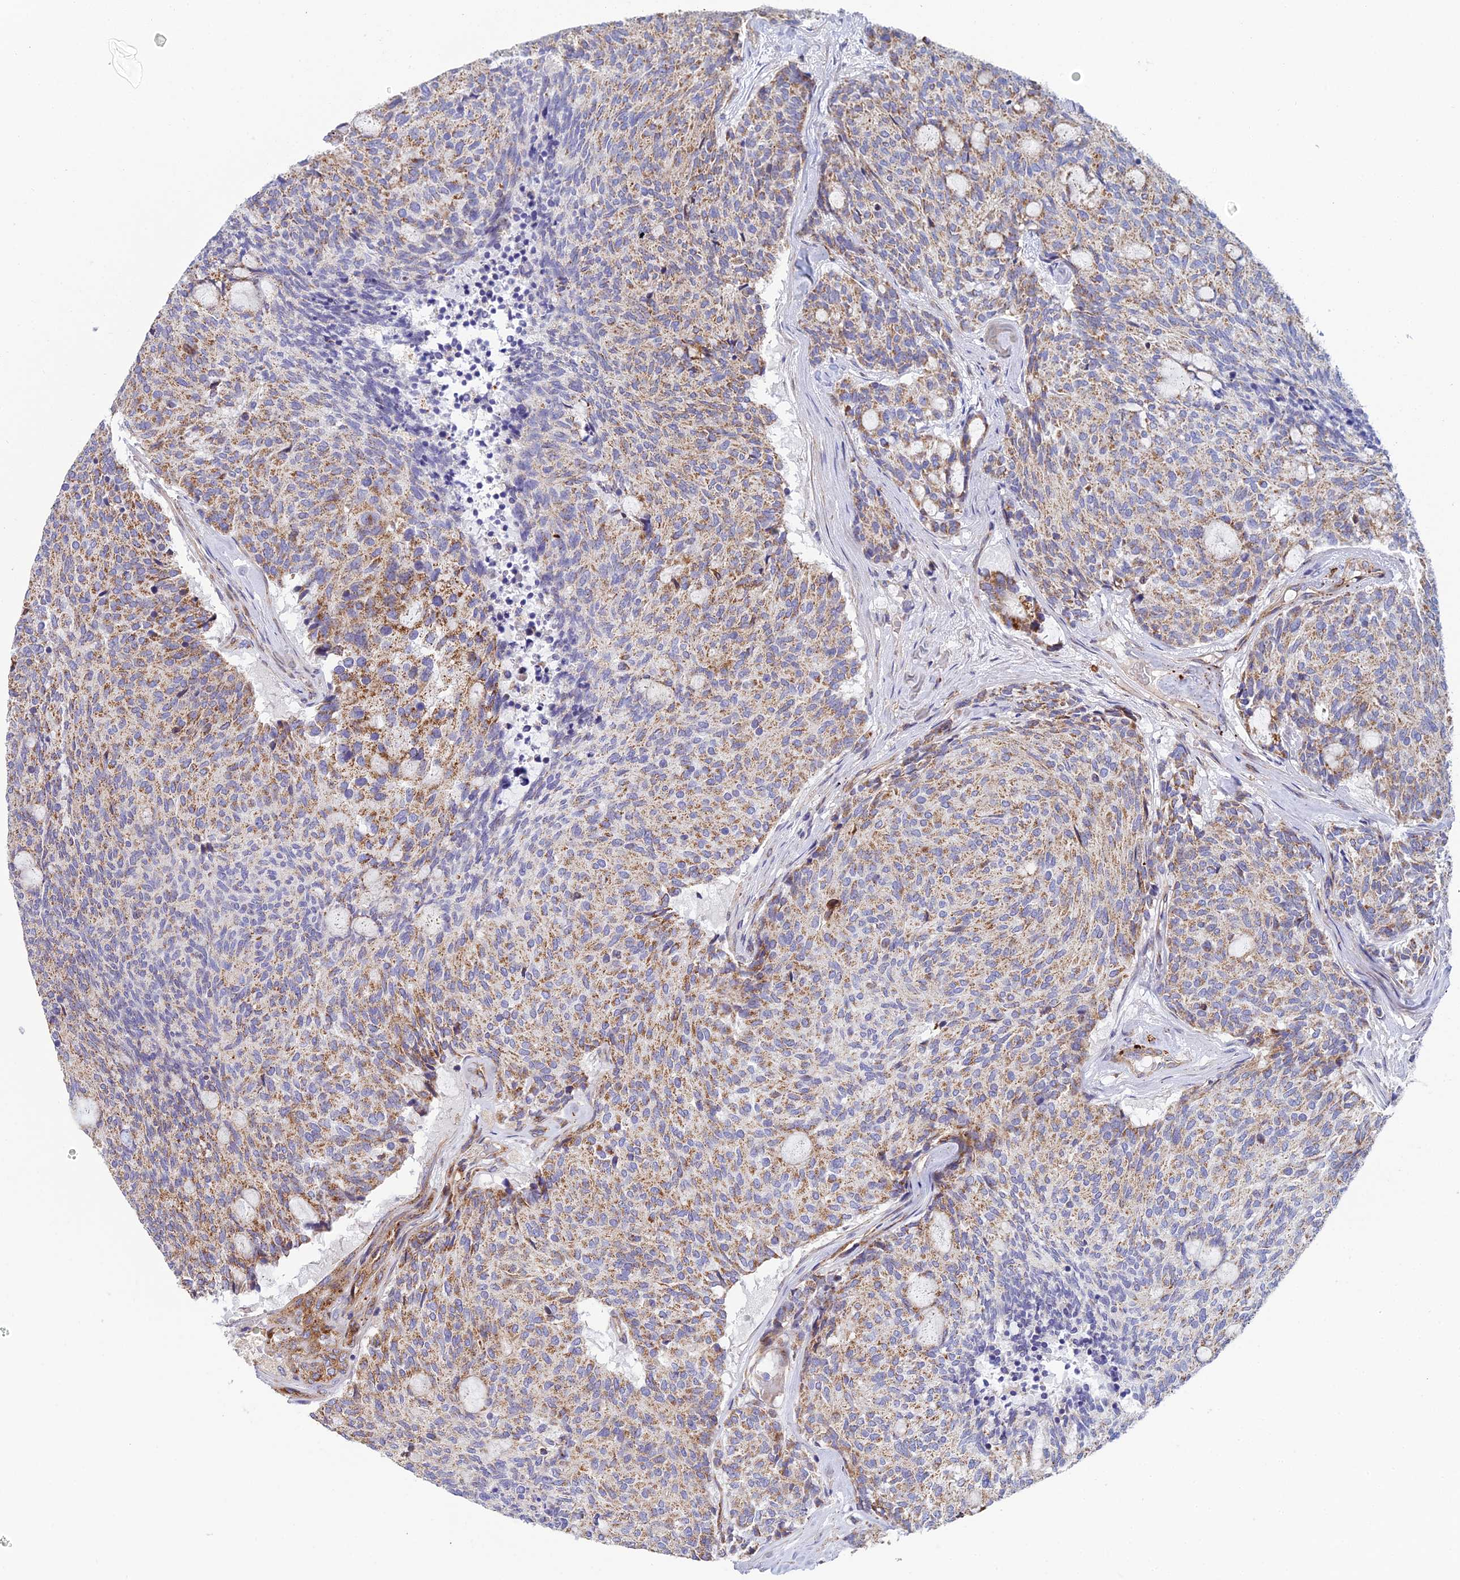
{"staining": {"intensity": "moderate", "quantity": "25%-75%", "location": "cytoplasmic/membranous"}, "tissue": "carcinoid", "cell_type": "Tumor cells", "image_type": "cancer", "snomed": [{"axis": "morphology", "description": "Carcinoid, malignant, NOS"}, {"axis": "topography", "description": "Pancreas"}], "caption": "DAB (3,3'-diaminobenzidine) immunohistochemical staining of human malignant carcinoid displays moderate cytoplasmic/membranous protein staining in approximately 25%-75% of tumor cells.", "gene": "CSPG4", "patient": {"sex": "female", "age": 54}}